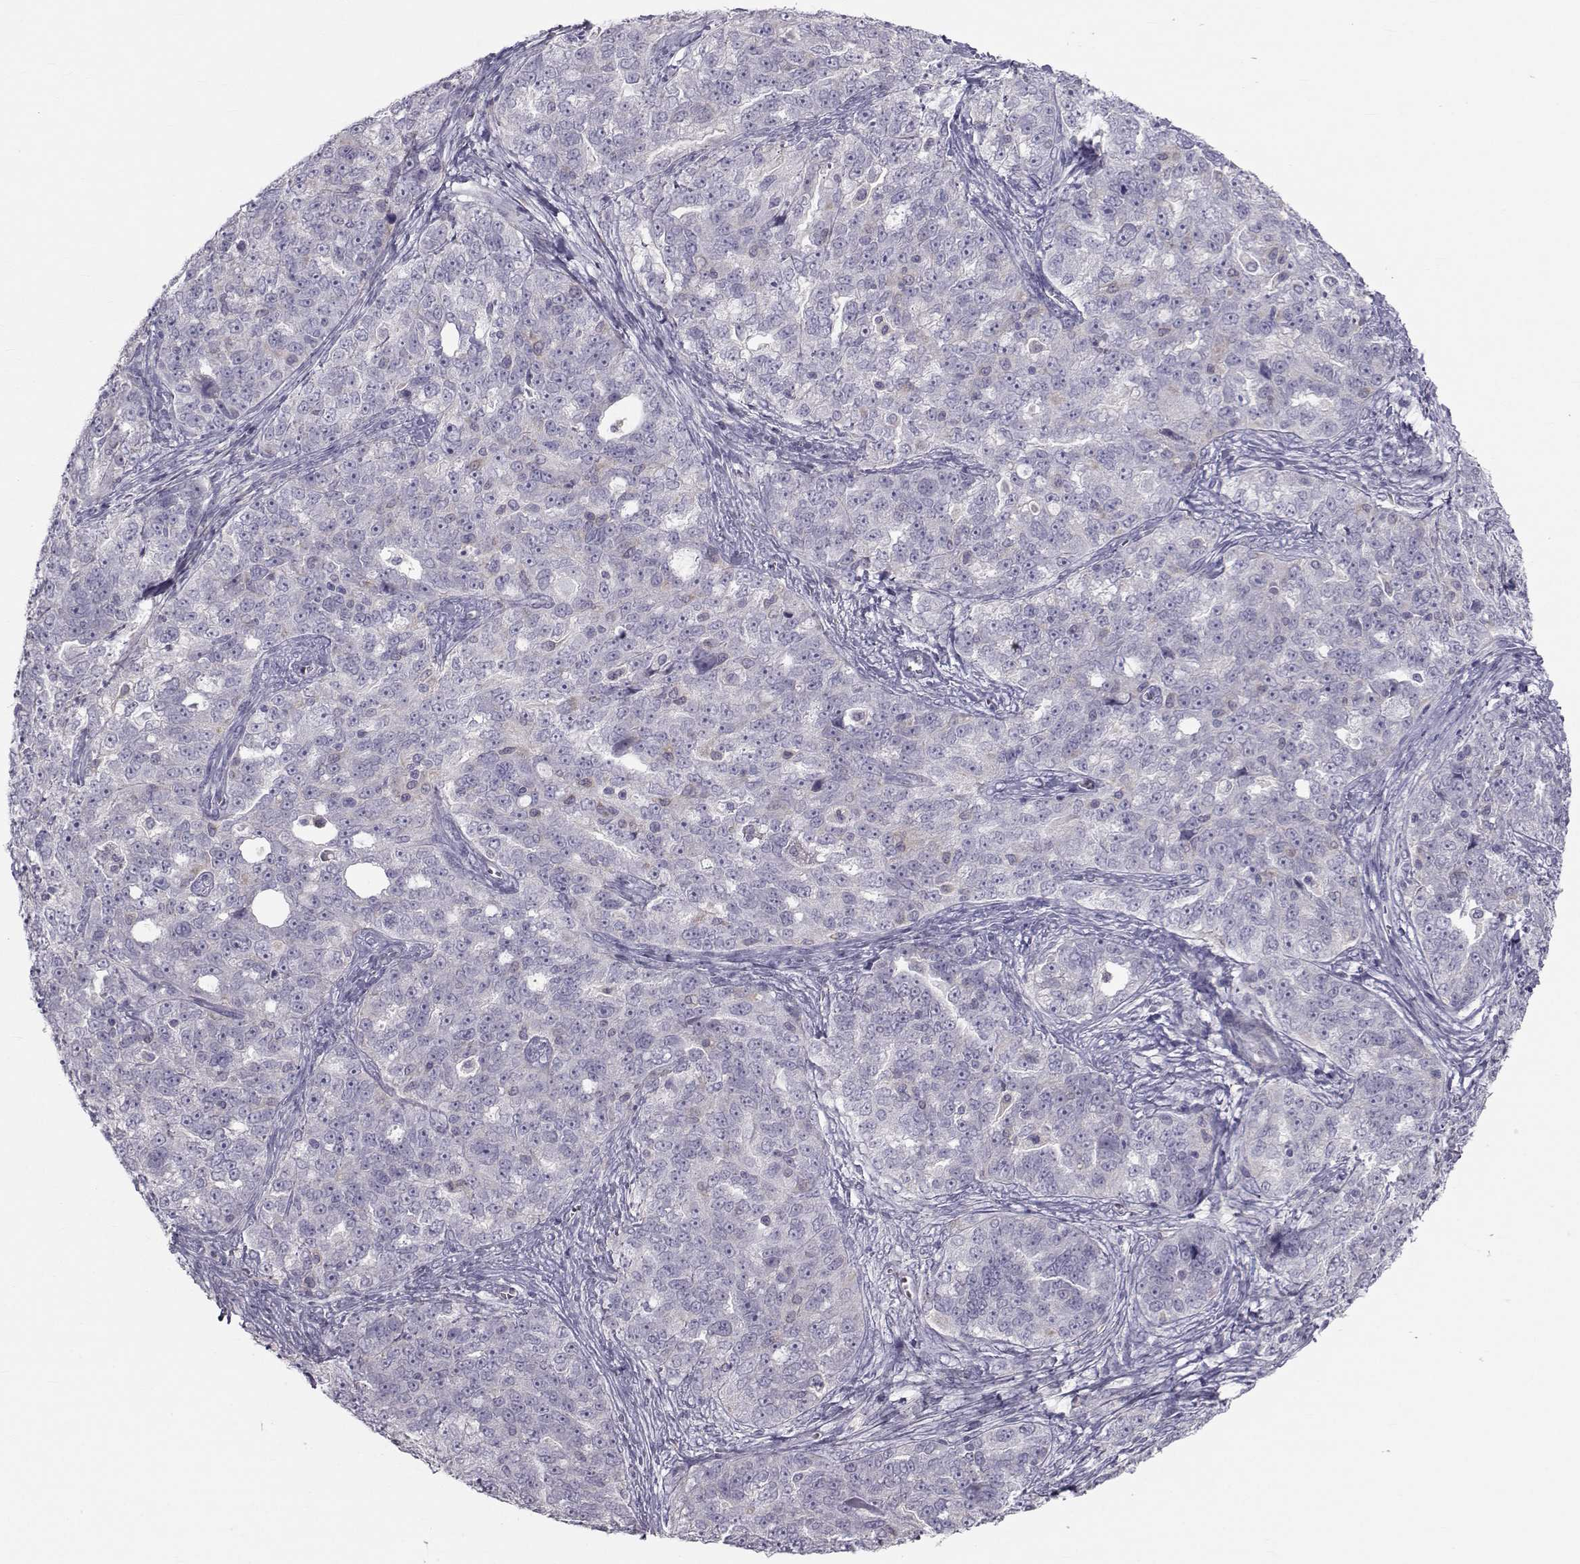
{"staining": {"intensity": "negative", "quantity": "none", "location": "none"}, "tissue": "ovarian cancer", "cell_type": "Tumor cells", "image_type": "cancer", "snomed": [{"axis": "morphology", "description": "Cystadenocarcinoma, serous, NOS"}, {"axis": "topography", "description": "Ovary"}], "caption": "Immunohistochemical staining of serous cystadenocarcinoma (ovarian) displays no significant expression in tumor cells. (Brightfield microscopy of DAB IHC at high magnification).", "gene": "GARIN3", "patient": {"sex": "female", "age": 51}}